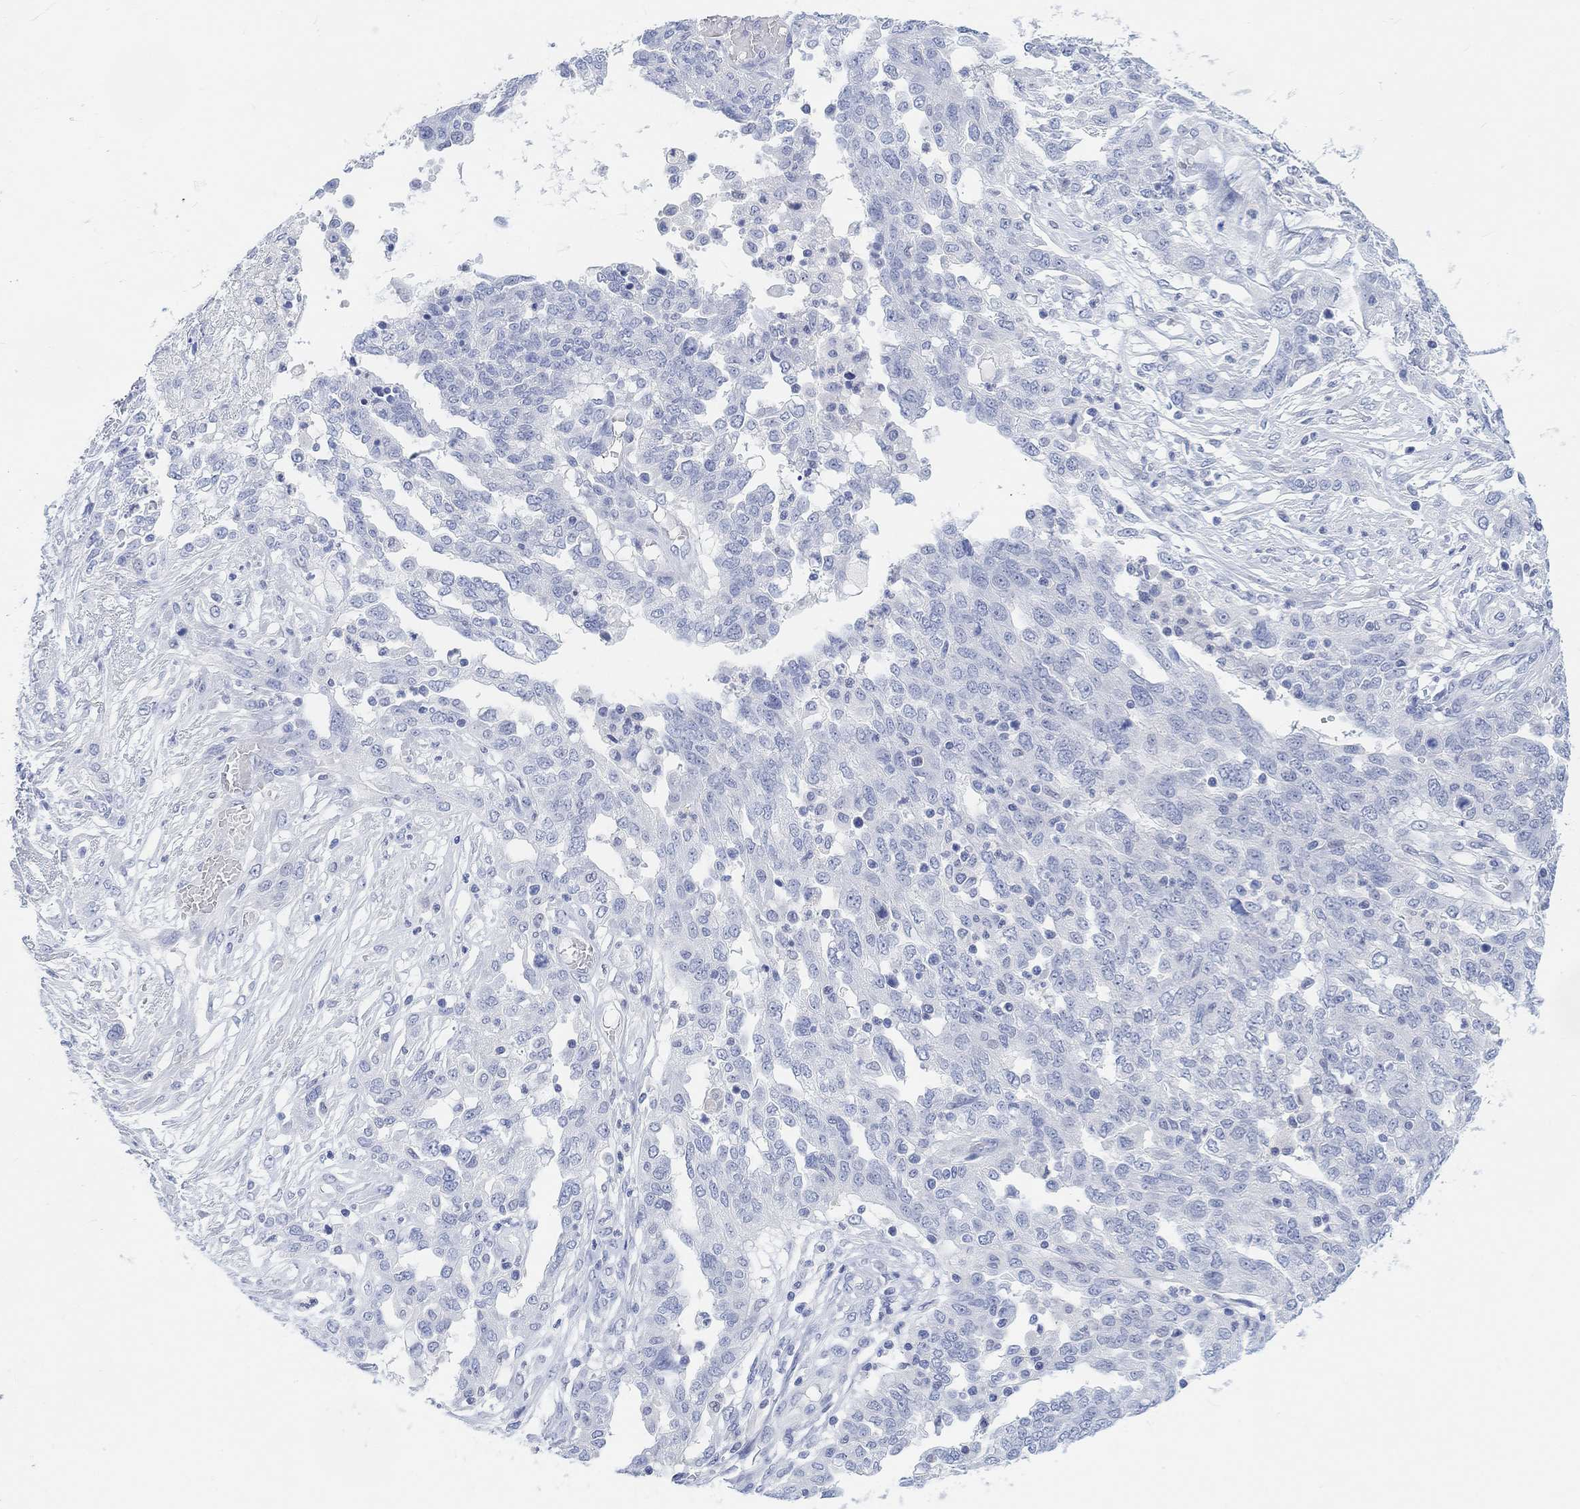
{"staining": {"intensity": "negative", "quantity": "none", "location": "none"}, "tissue": "ovarian cancer", "cell_type": "Tumor cells", "image_type": "cancer", "snomed": [{"axis": "morphology", "description": "Cystadenocarcinoma, serous, NOS"}, {"axis": "topography", "description": "Ovary"}], "caption": "The immunohistochemistry (IHC) histopathology image has no significant staining in tumor cells of ovarian cancer tissue. Brightfield microscopy of immunohistochemistry (IHC) stained with DAB (brown) and hematoxylin (blue), captured at high magnification.", "gene": "ENO4", "patient": {"sex": "female", "age": 67}}